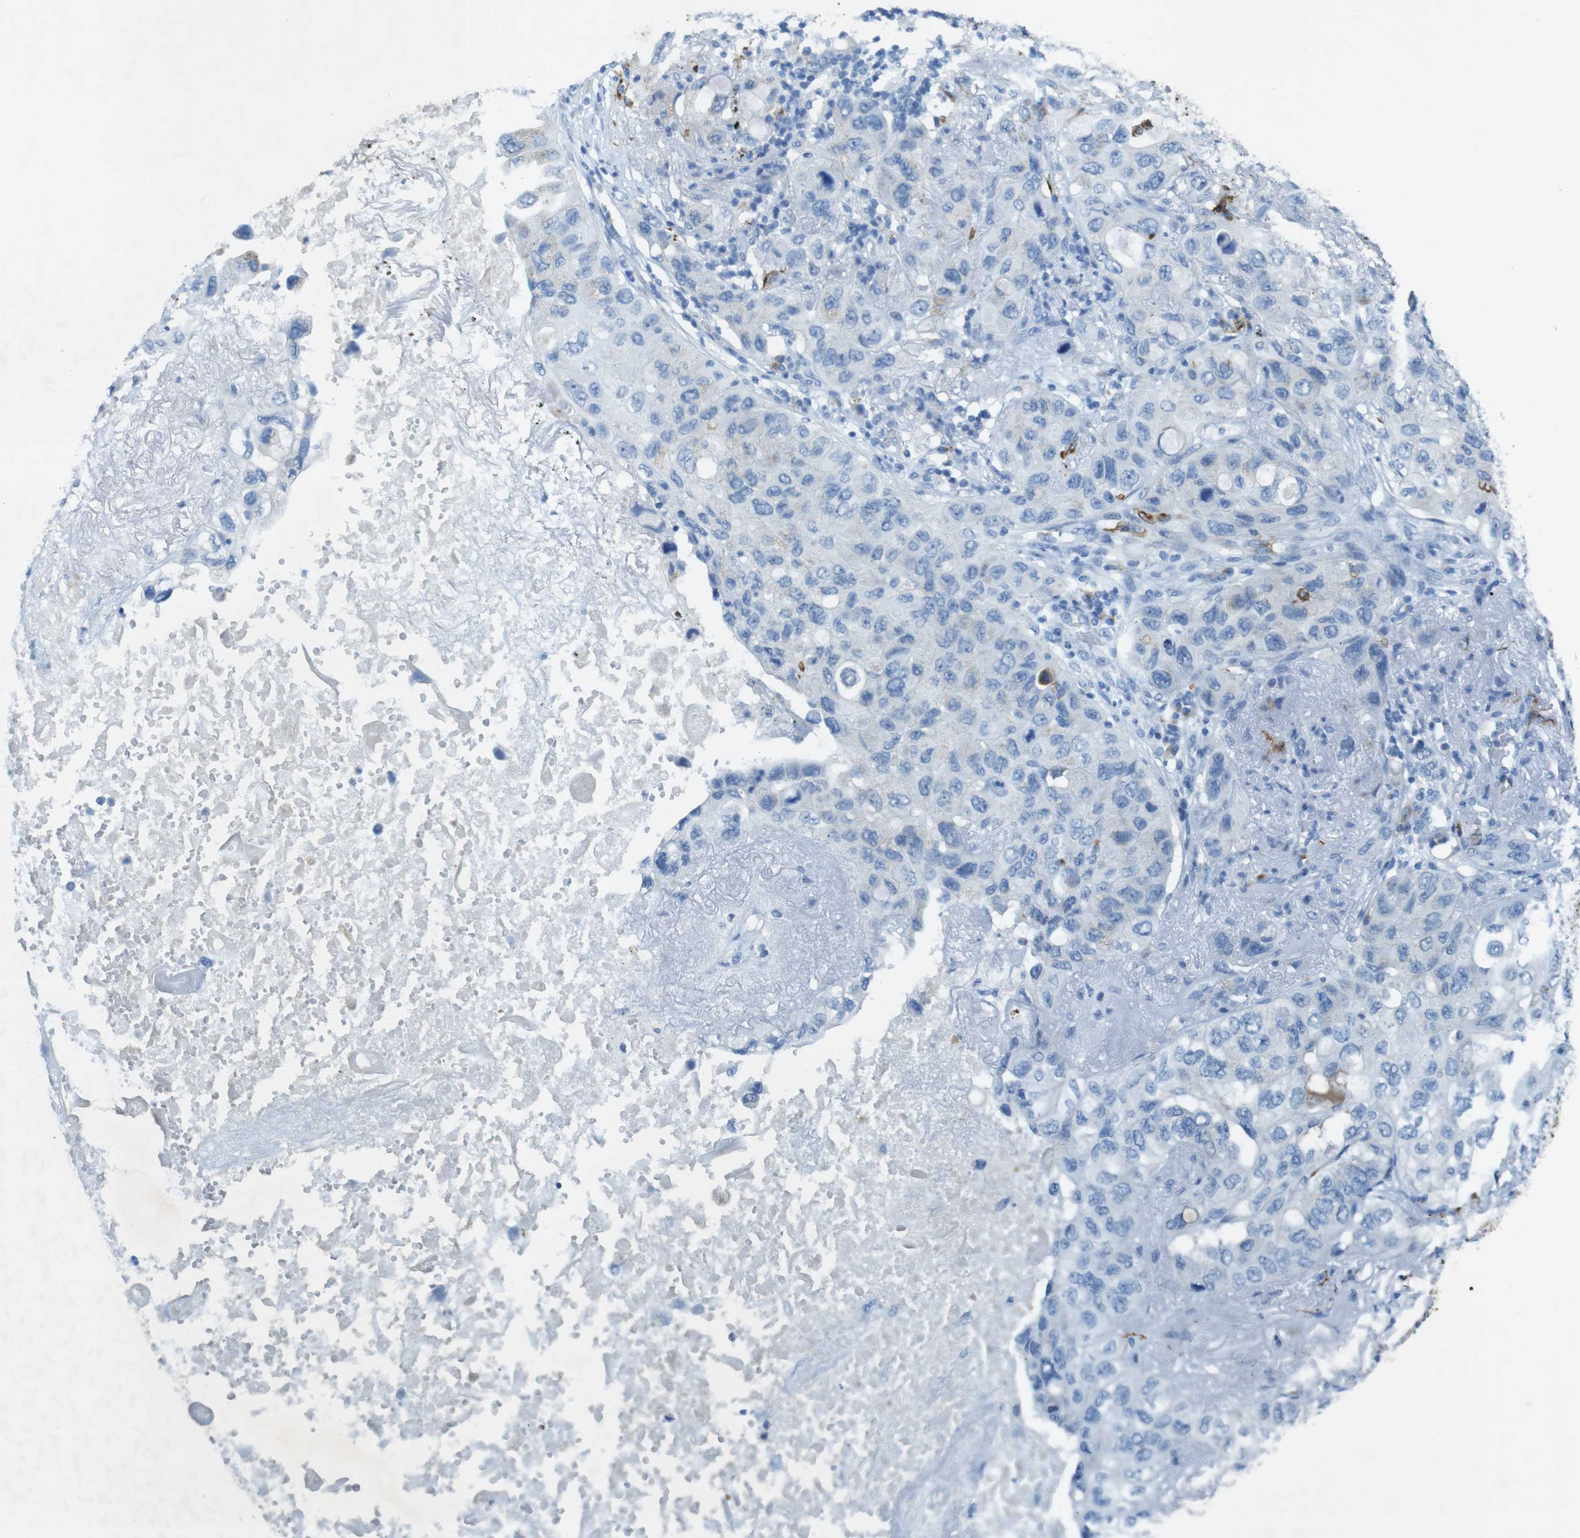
{"staining": {"intensity": "negative", "quantity": "none", "location": "none"}, "tissue": "lung cancer", "cell_type": "Tumor cells", "image_type": "cancer", "snomed": [{"axis": "morphology", "description": "Squamous cell carcinoma, NOS"}, {"axis": "topography", "description": "Lung"}], "caption": "Lung squamous cell carcinoma was stained to show a protein in brown. There is no significant expression in tumor cells.", "gene": "CD320", "patient": {"sex": "female", "age": 73}}